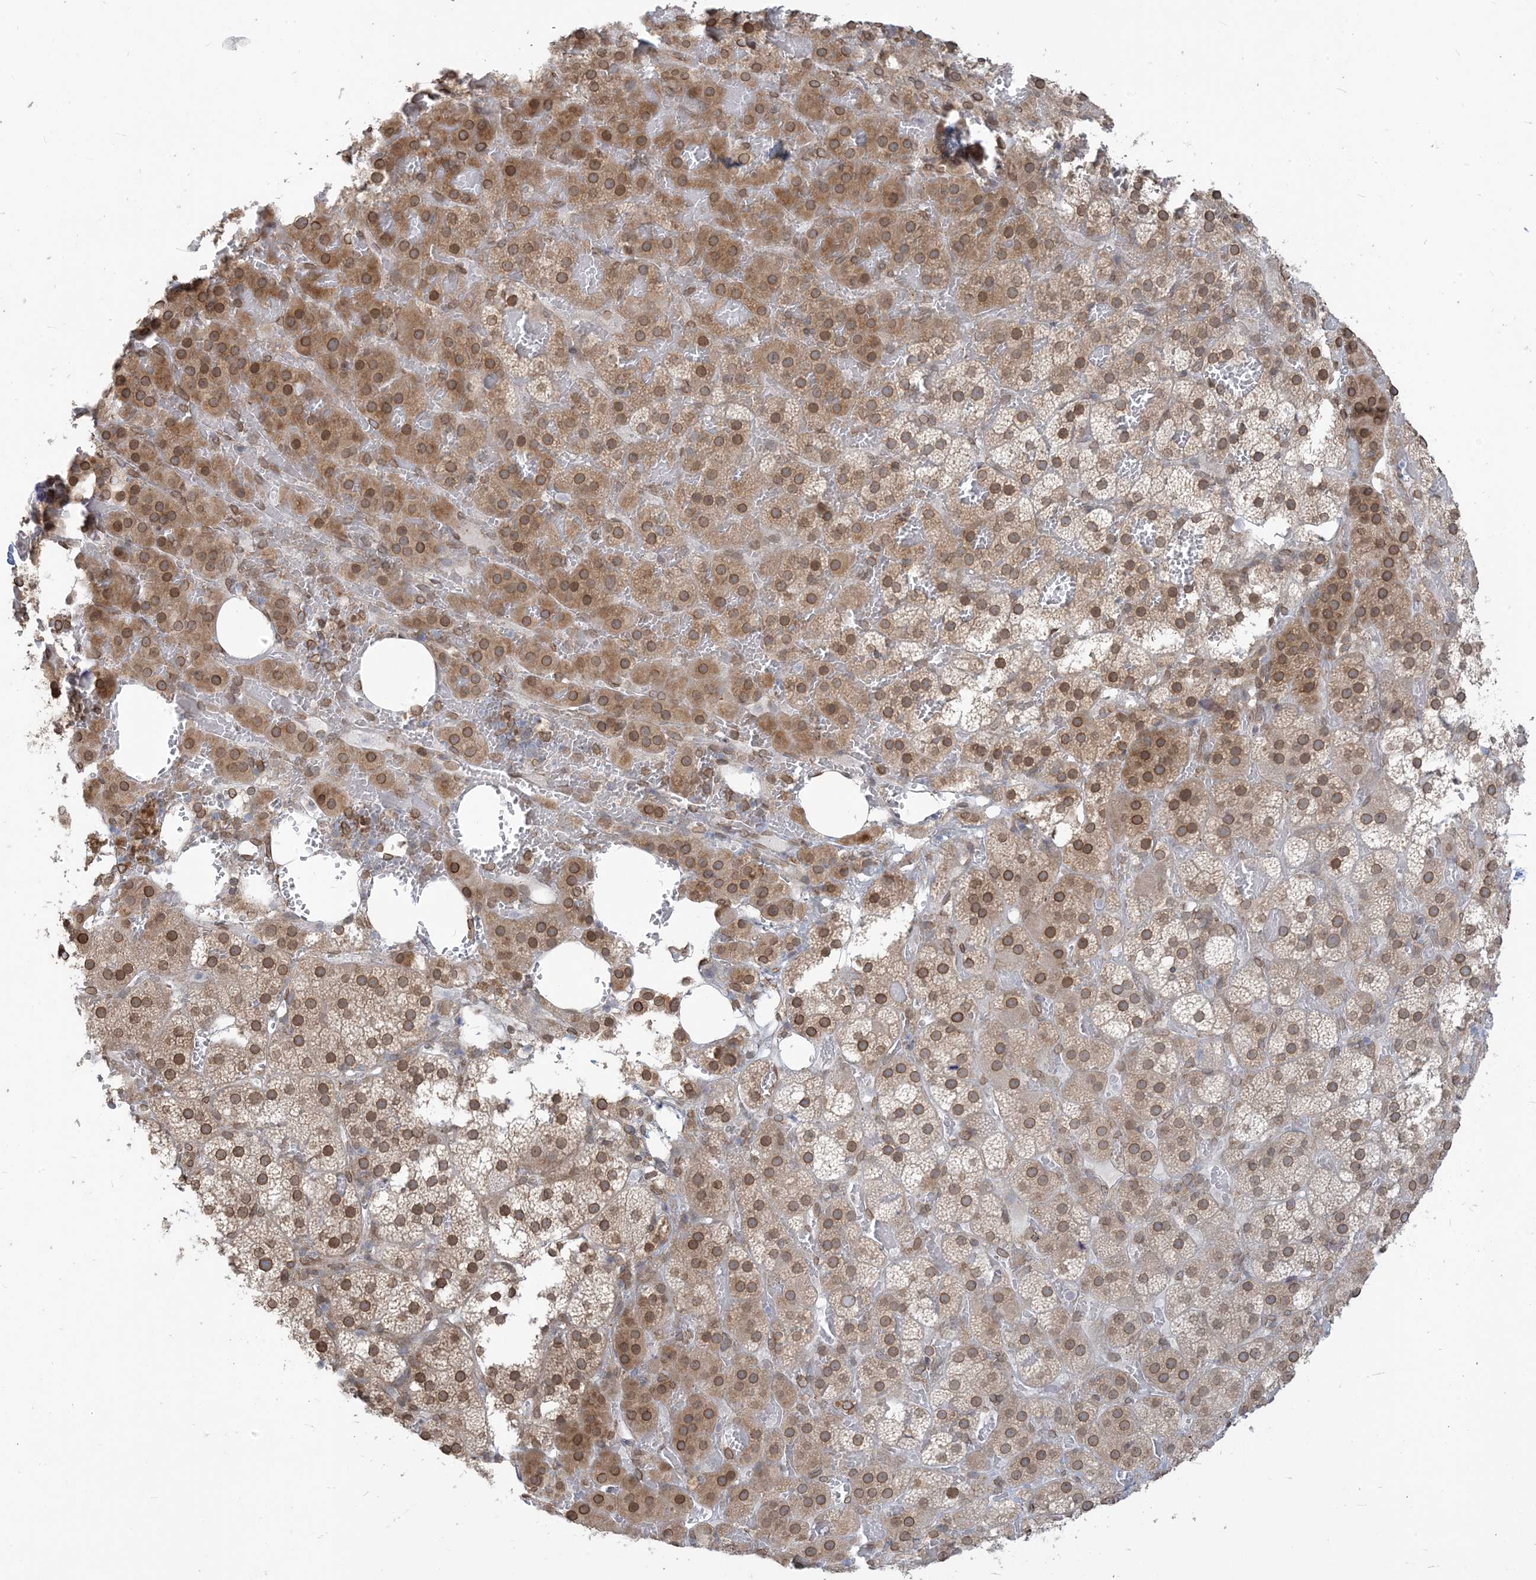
{"staining": {"intensity": "moderate", "quantity": ">75%", "location": "cytoplasmic/membranous,nuclear"}, "tissue": "adrenal gland", "cell_type": "Glandular cells", "image_type": "normal", "snomed": [{"axis": "morphology", "description": "Normal tissue, NOS"}, {"axis": "topography", "description": "Adrenal gland"}], "caption": "Brown immunohistochemical staining in normal adrenal gland shows moderate cytoplasmic/membranous,nuclear staining in approximately >75% of glandular cells.", "gene": "WWP1", "patient": {"sex": "female", "age": 59}}